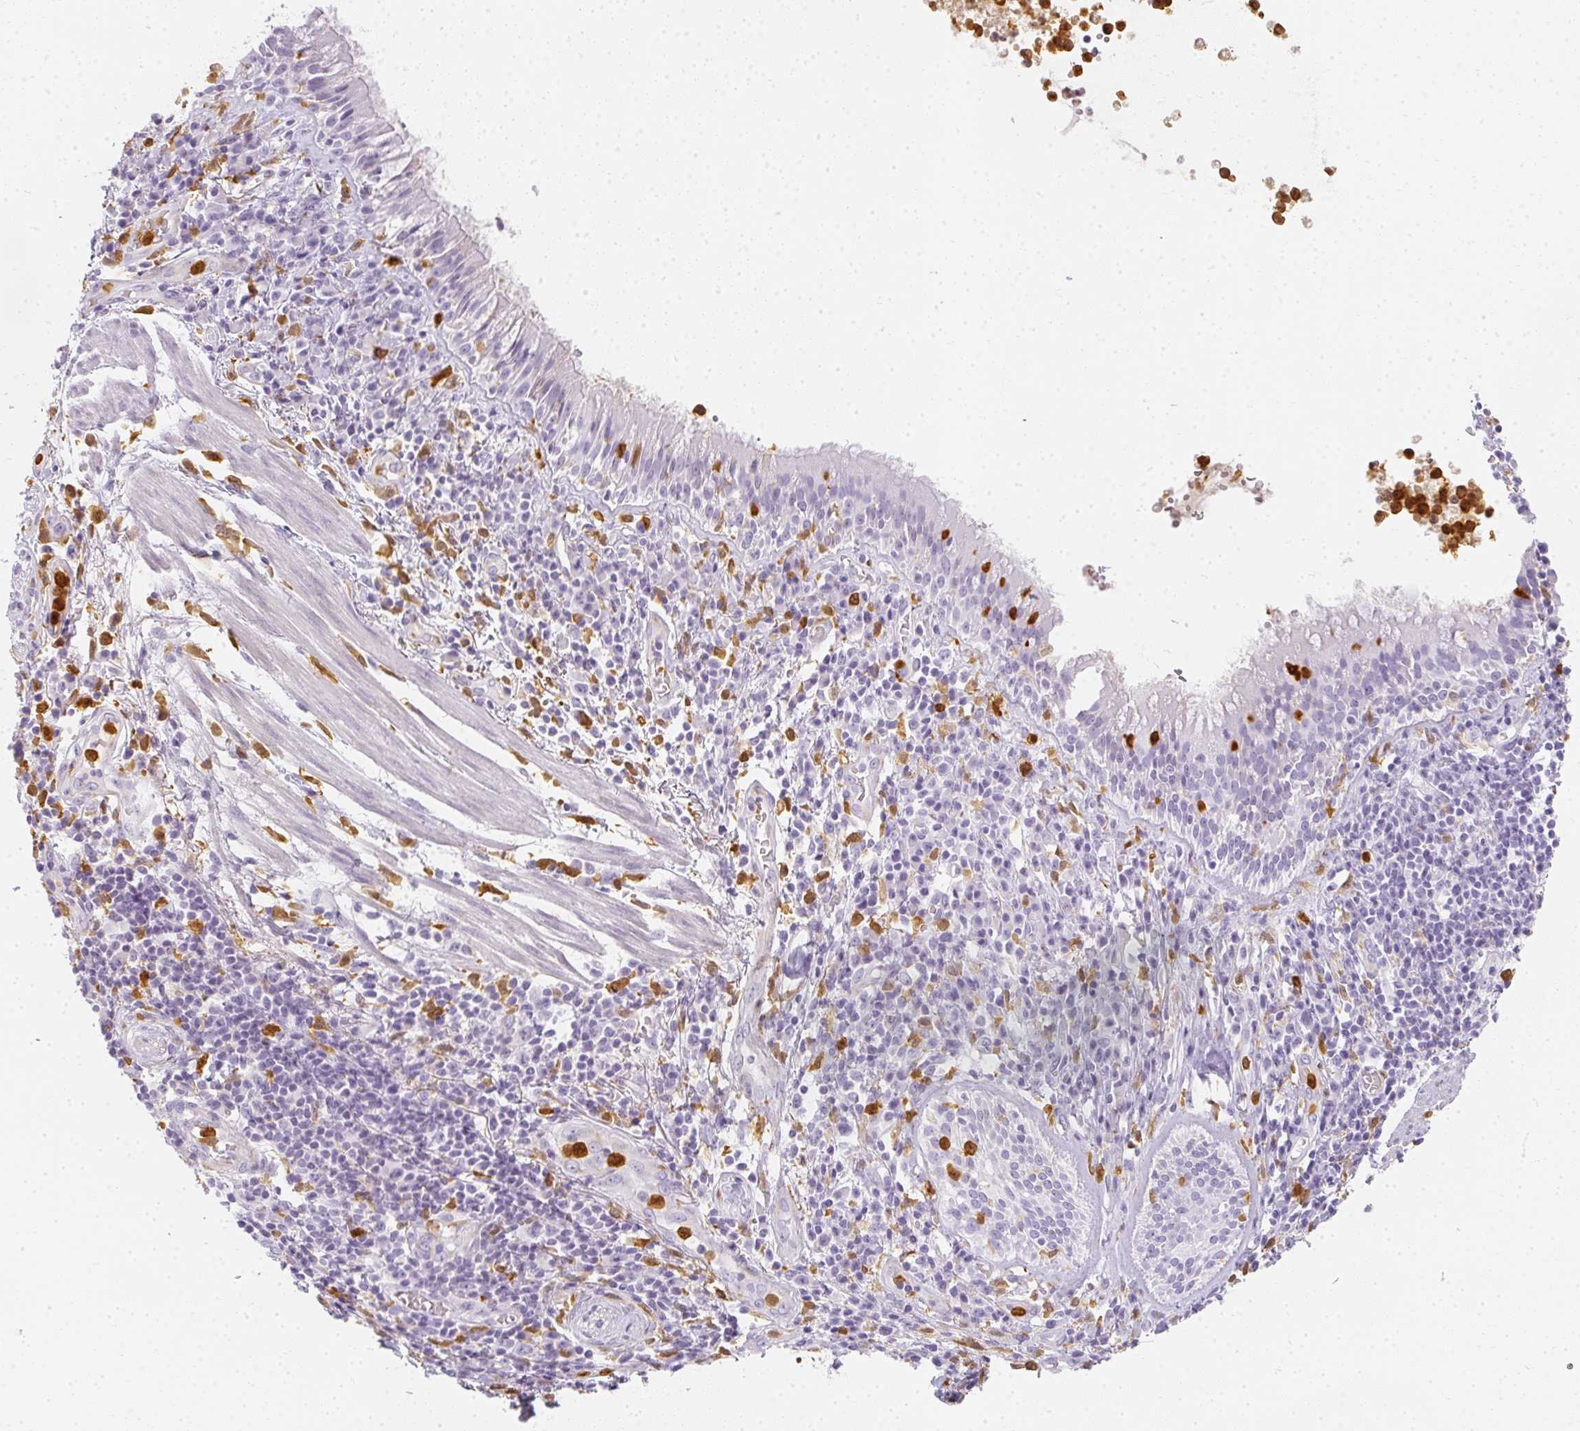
{"staining": {"intensity": "negative", "quantity": "none", "location": "none"}, "tissue": "bronchus", "cell_type": "Respiratory epithelial cells", "image_type": "normal", "snomed": [{"axis": "morphology", "description": "Normal tissue, NOS"}, {"axis": "topography", "description": "Cartilage tissue"}, {"axis": "topography", "description": "Bronchus"}], "caption": "This is an immunohistochemistry (IHC) histopathology image of unremarkable bronchus. There is no expression in respiratory epithelial cells.", "gene": "HK3", "patient": {"sex": "male", "age": 56}}